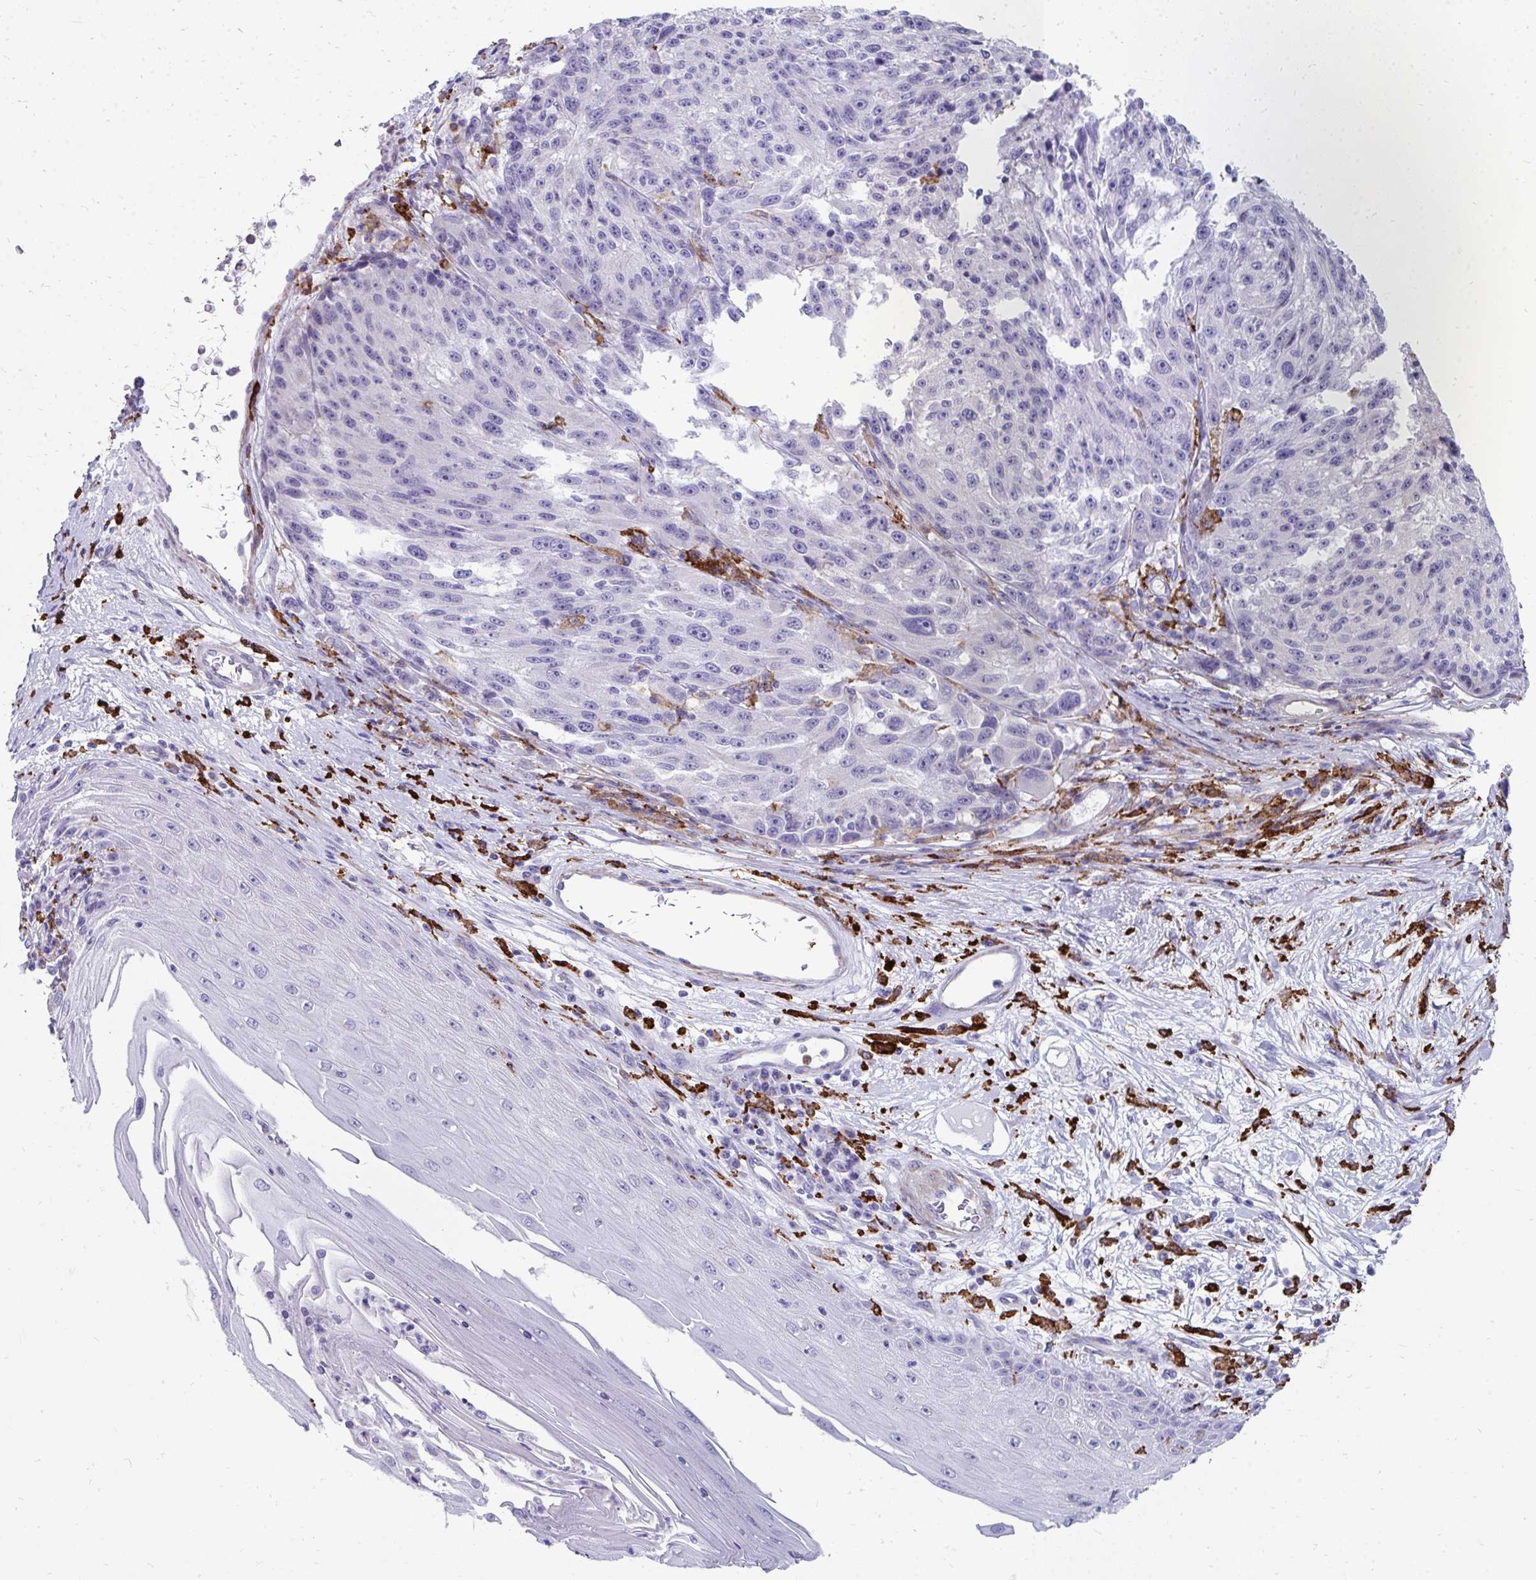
{"staining": {"intensity": "negative", "quantity": "none", "location": "none"}, "tissue": "melanoma", "cell_type": "Tumor cells", "image_type": "cancer", "snomed": [{"axis": "morphology", "description": "Malignant melanoma, NOS"}, {"axis": "topography", "description": "Skin"}], "caption": "Immunohistochemistry (IHC) micrograph of human malignant melanoma stained for a protein (brown), which reveals no staining in tumor cells.", "gene": "CD163", "patient": {"sex": "male", "age": 53}}